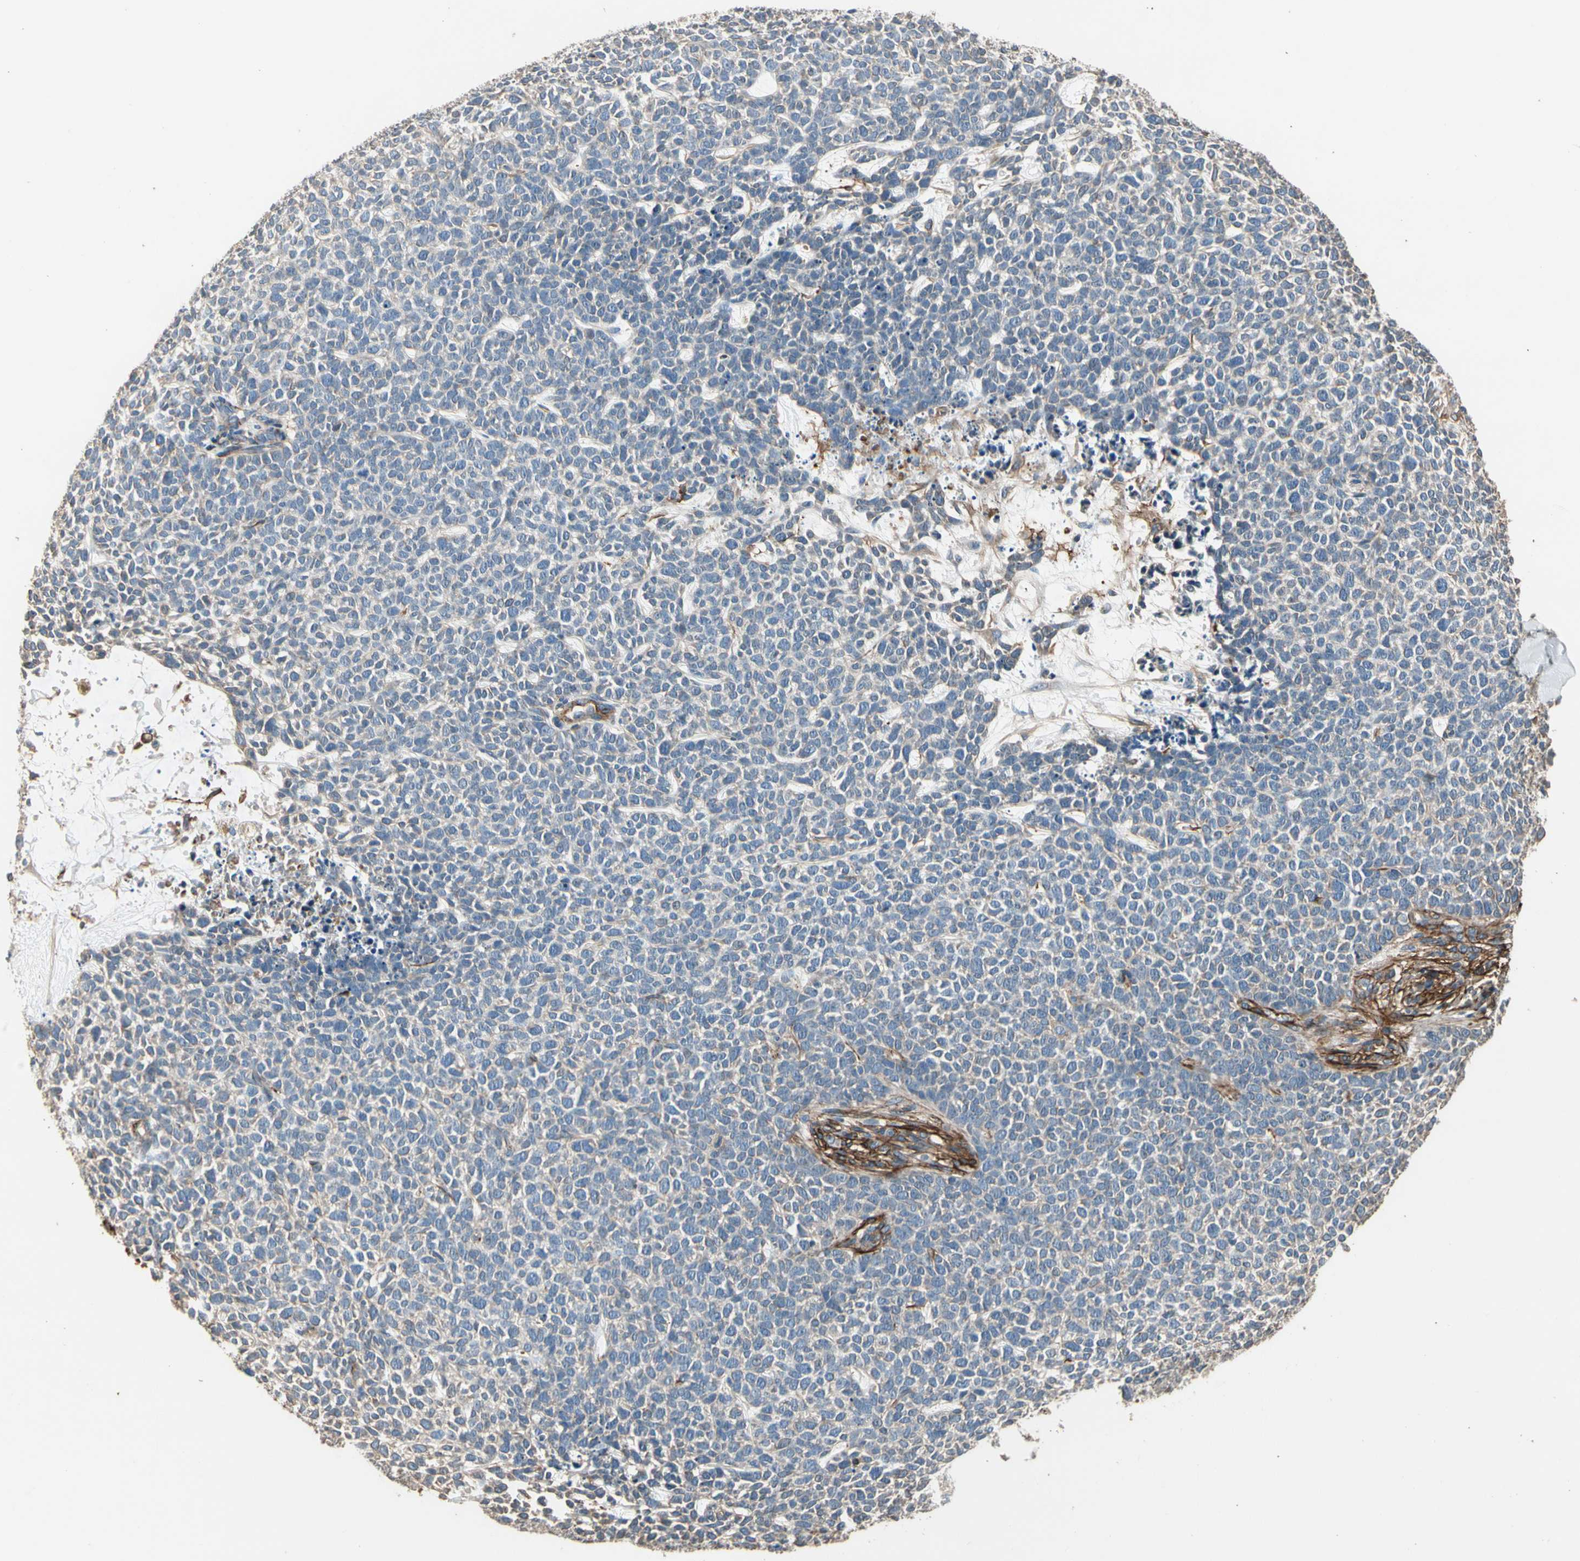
{"staining": {"intensity": "weak", "quantity": "25%-75%", "location": "cytoplasmic/membranous"}, "tissue": "skin cancer", "cell_type": "Tumor cells", "image_type": "cancer", "snomed": [{"axis": "morphology", "description": "Basal cell carcinoma"}, {"axis": "topography", "description": "Skin"}], "caption": "Protein analysis of basal cell carcinoma (skin) tissue shows weak cytoplasmic/membranous positivity in approximately 25%-75% of tumor cells.", "gene": "SUSD2", "patient": {"sex": "female", "age": 84}}